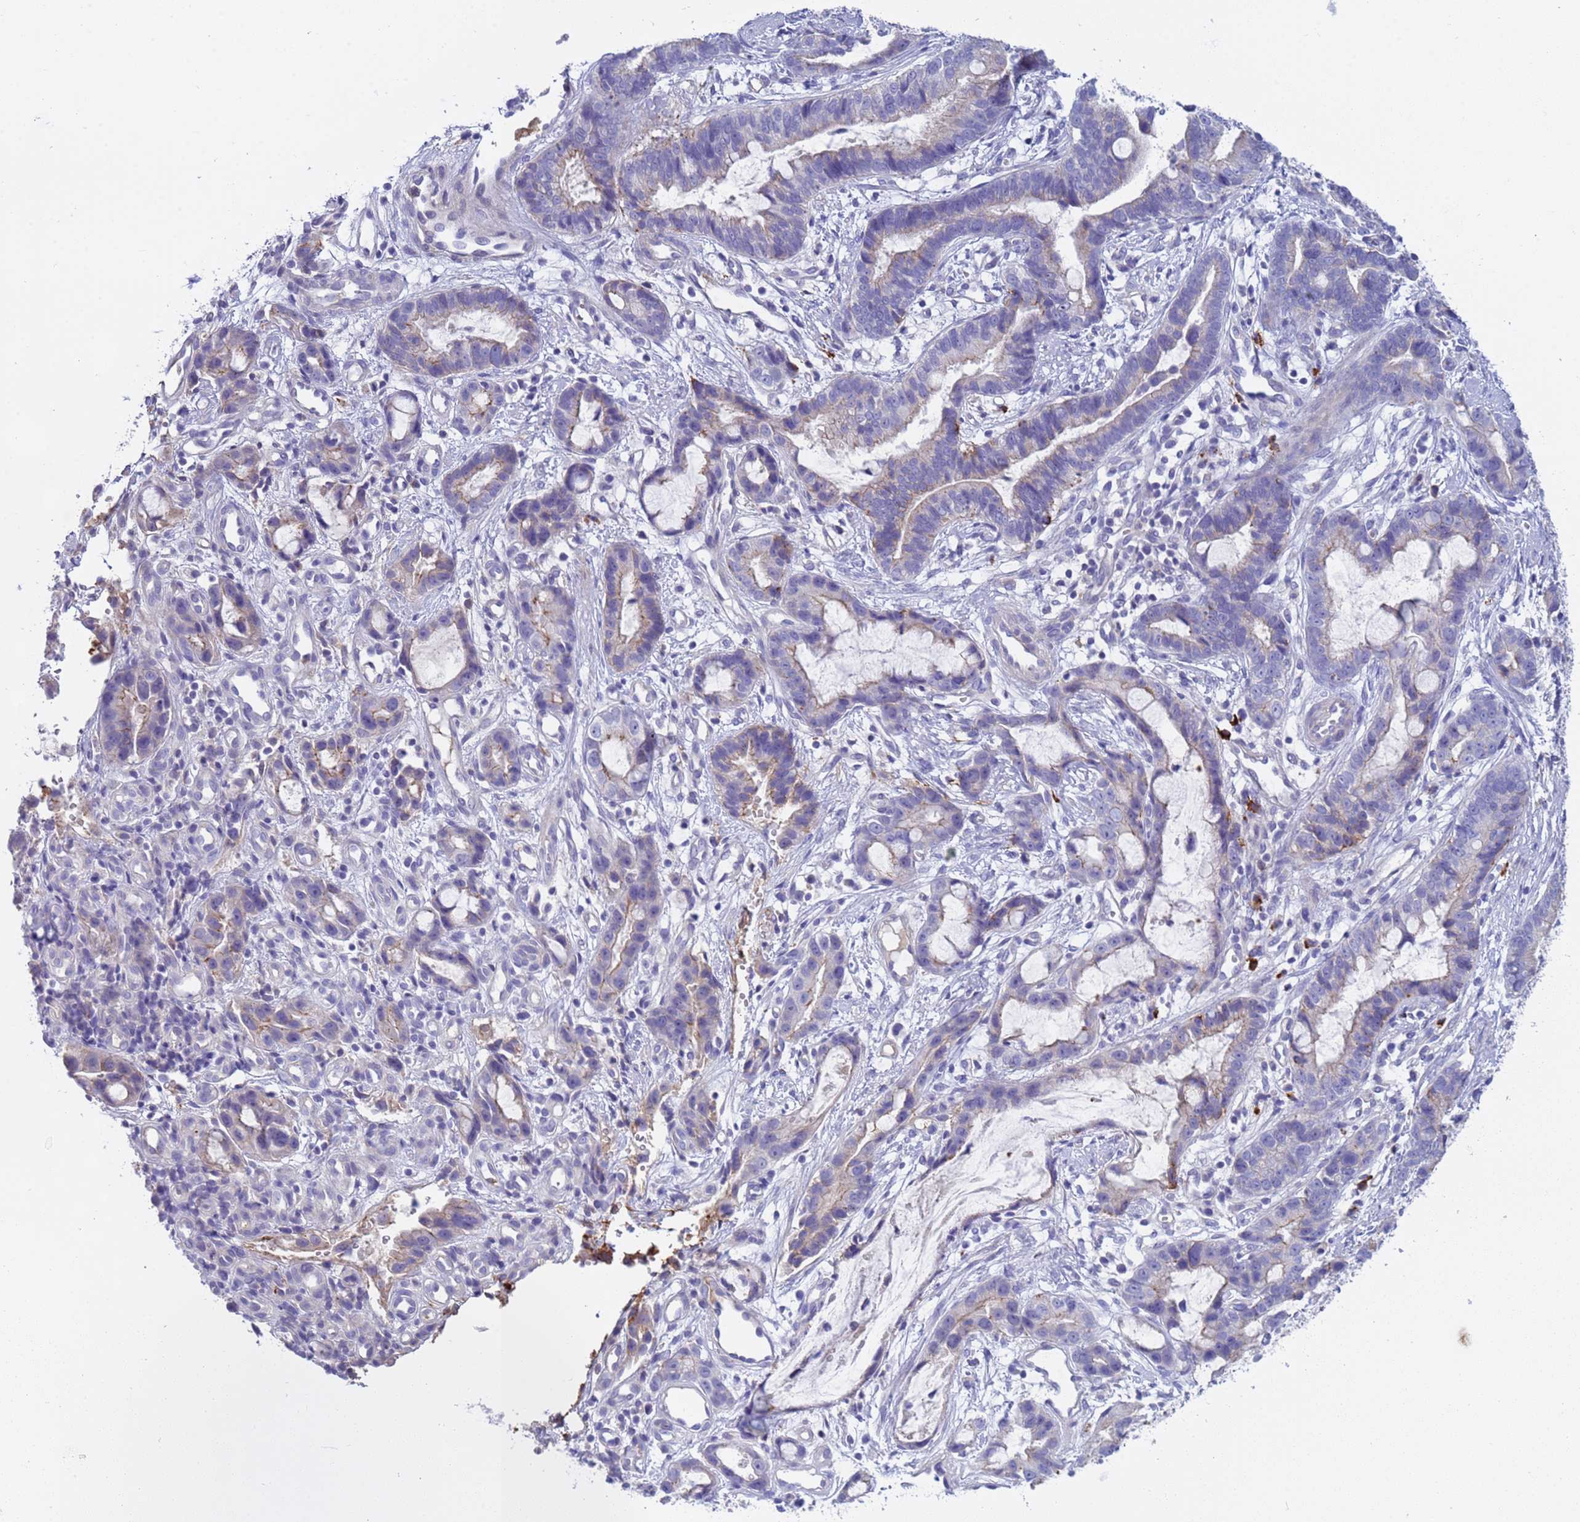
{"staining": {"intensity": "negative", "quantity": "none", "location": "none"}, "tissue": "stomach cancer", "cell_type": "Tumor cells", "image_type": "cancer", "snomed": [{"axis": "morphology", "description": "Adenocarcinoma, NOS"}, {"axis": "topography", "description": "Stomach"}], "caption": "IHC histopathology image of human stomach cancer (adenocarcinoma) stained for a protein (brown), which shows no staining in tumor cells.", "gene": "C4orf46", "patient": {"sex": "male", "age": 55}}